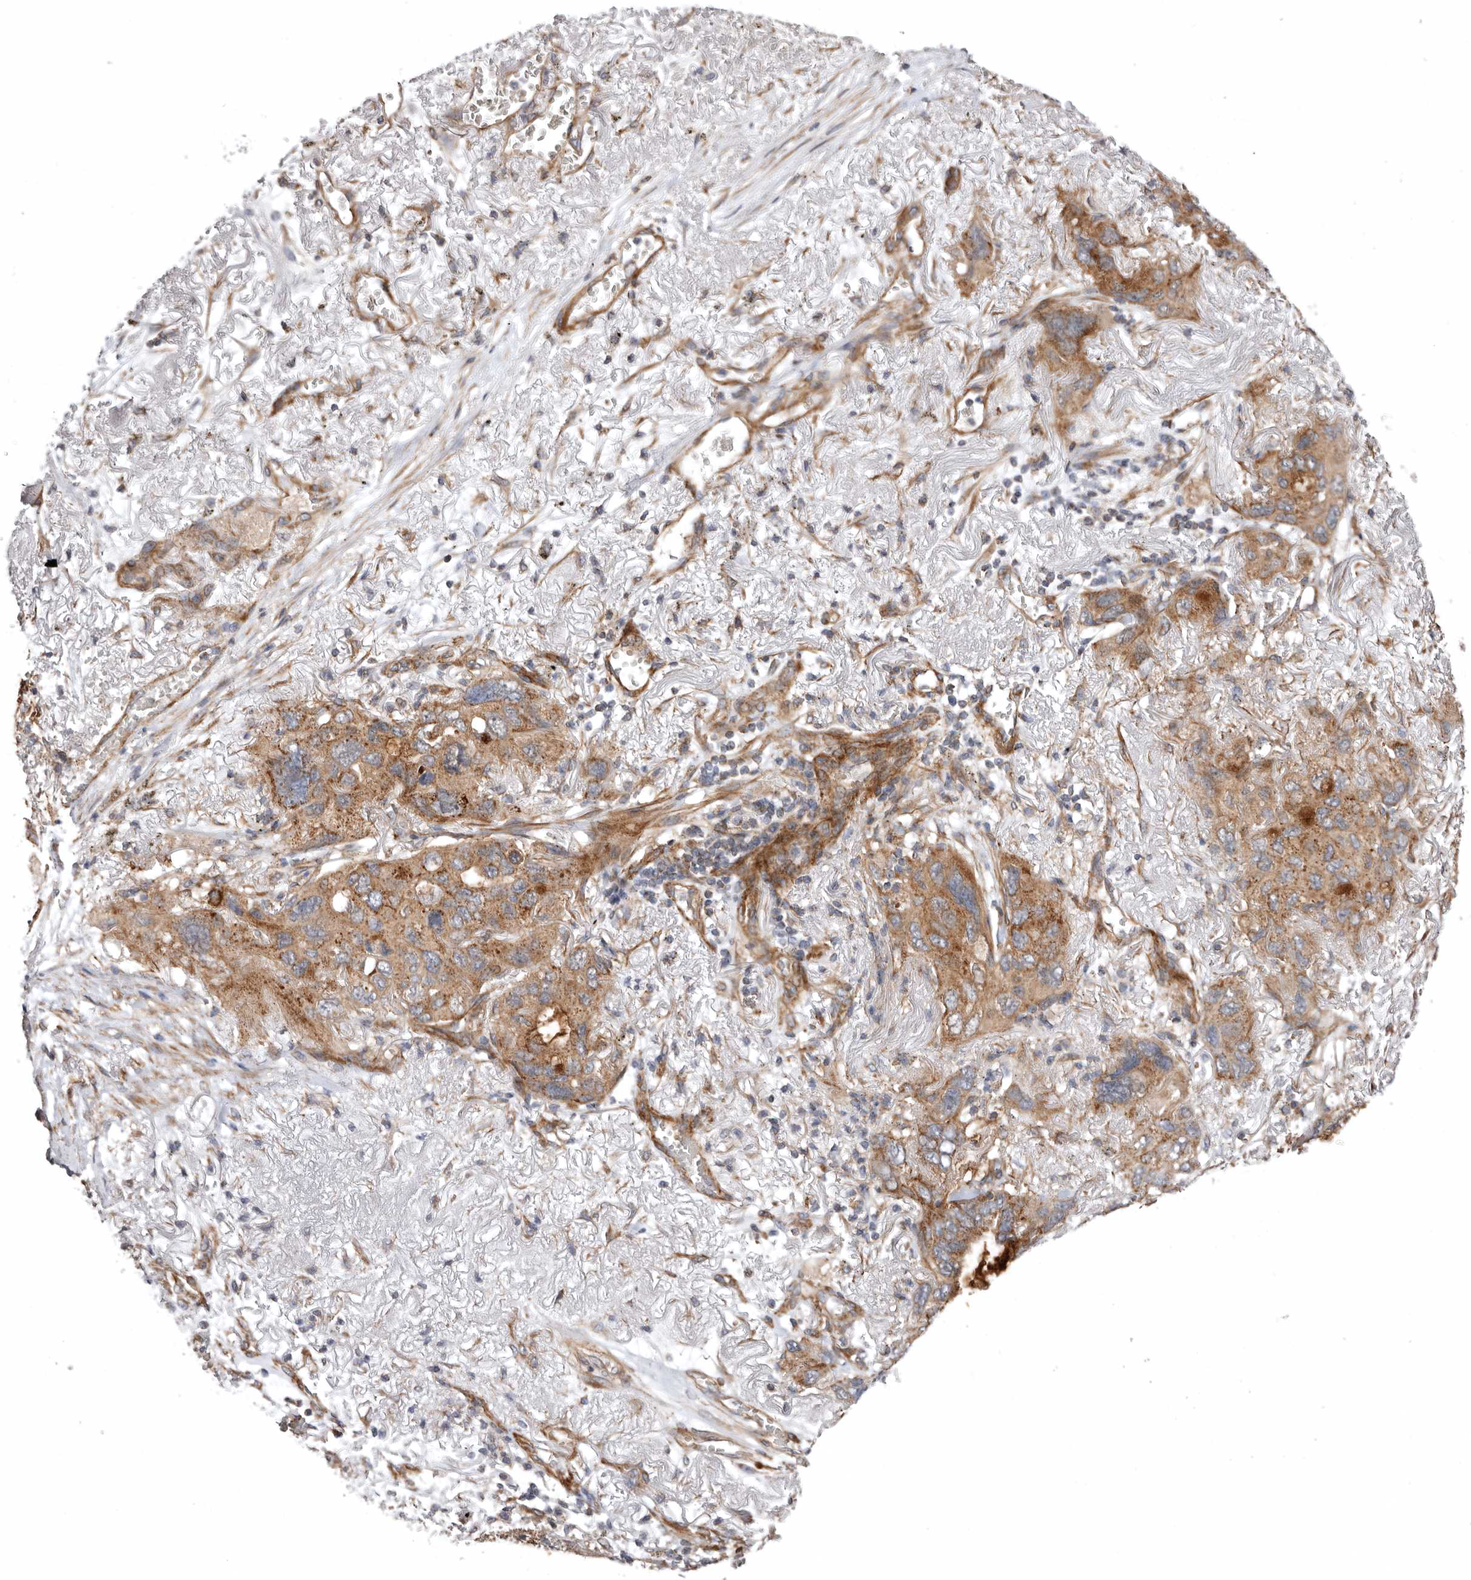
{"staining": {"intensity": "moderate", "quantity": ">75%", "location": "cytoplasmic/membranous"}, "tissue": "lung cancer", "cell_type": "Tumor cells", "image_type": "cancer", "snomed": [{"axis": "morphology", "description": "Squamous cell carcinoma, NOS"}, {"axis": "topography", "description": "Lung"}], "caption": "A micrograph of lung cancer (squamous cell carcinoma) stained for a protein exhibits moderate cytoplasmic/membranous brown staining in tumor cells.", "gene": "PROKR1", "patient": {"sex": "female", "age": 73}}